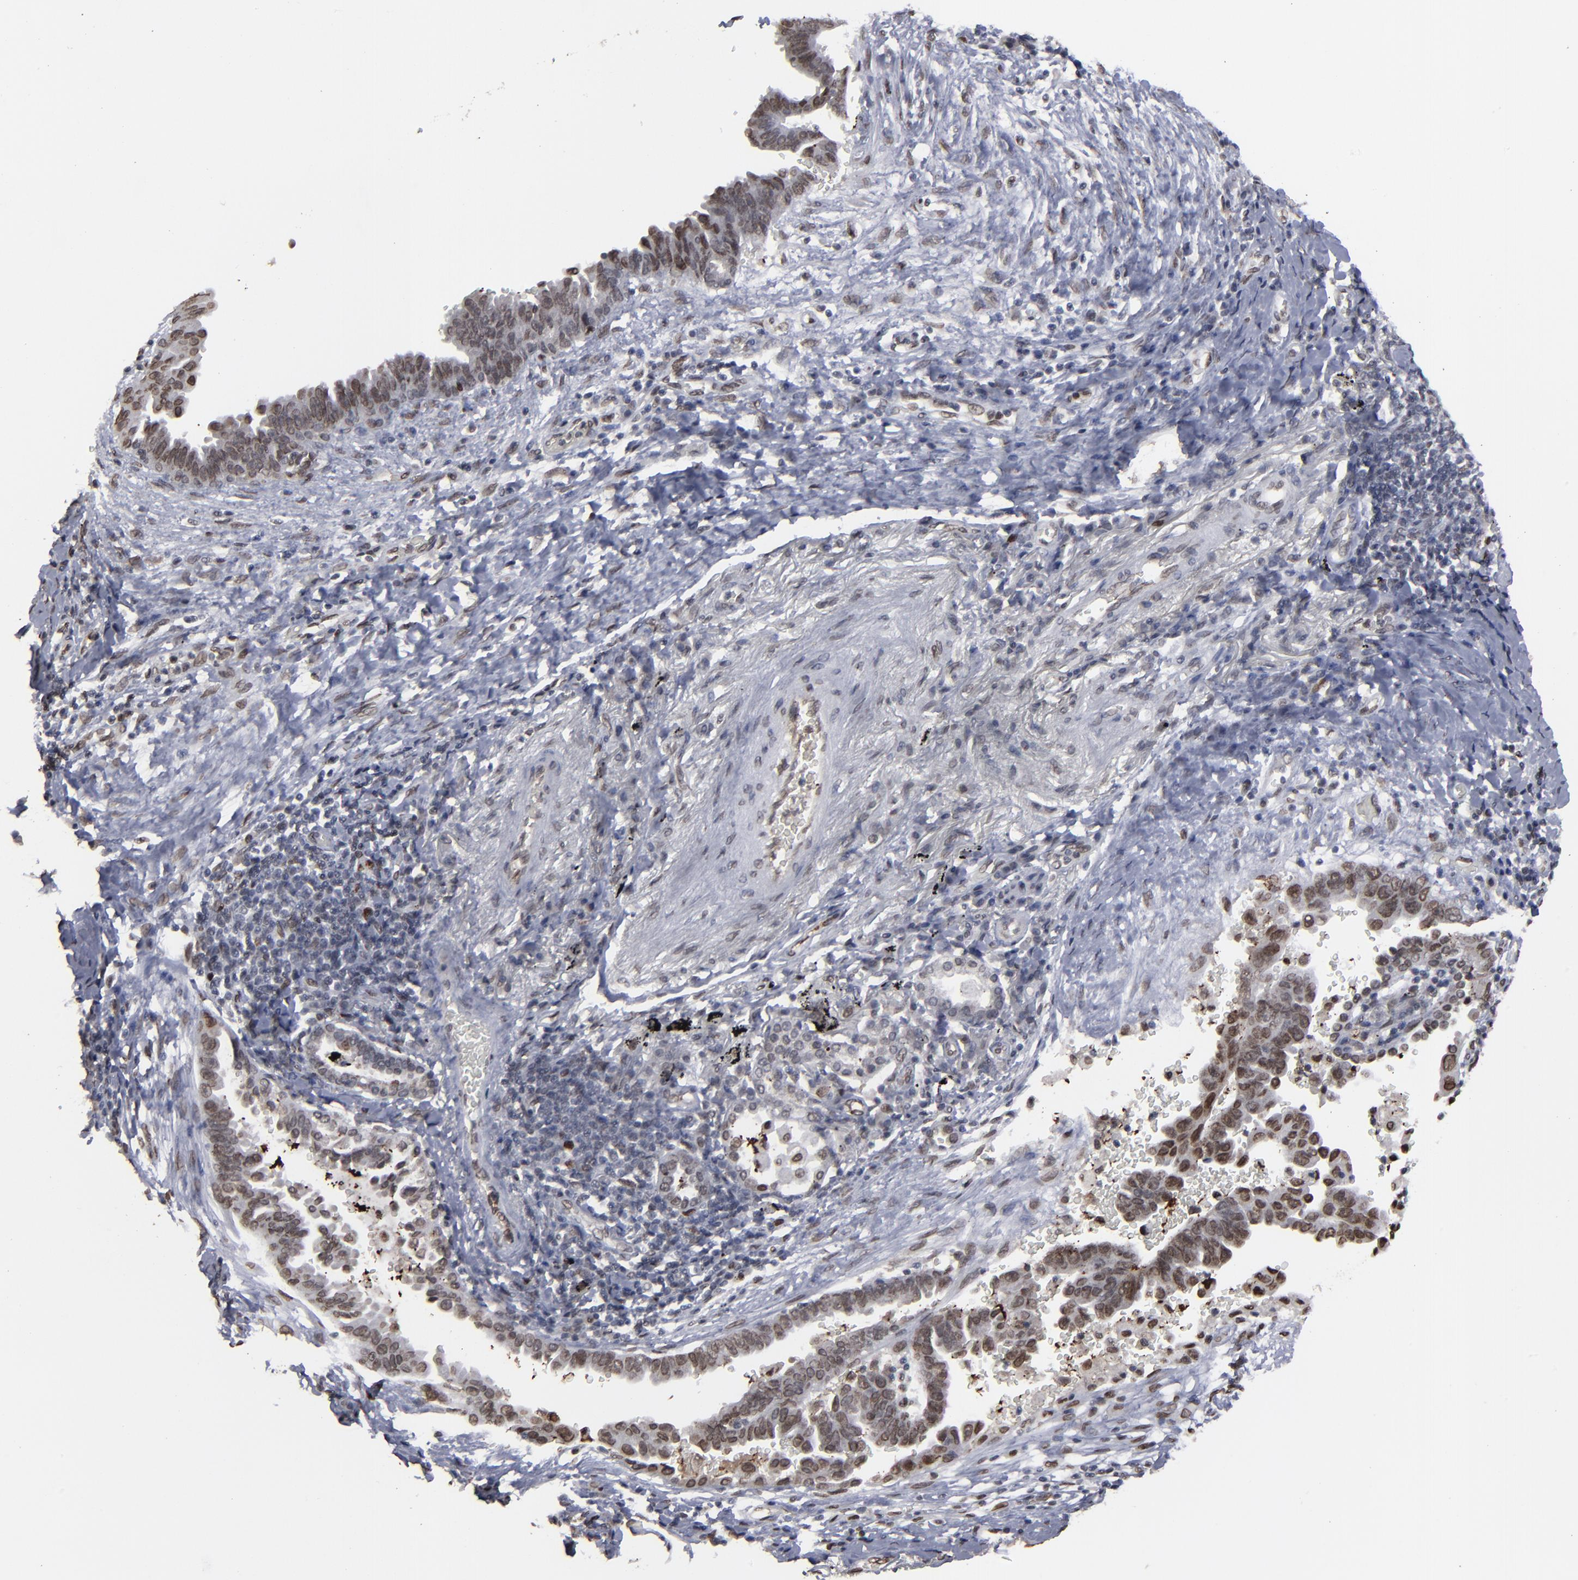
{"staining": {"intensity": "moderate", "quantity": "25%-75%", "location": "nuclear"}, "tissue": "lung cancer", "cell_type": "Tumor cells", "image_type": "cancer", "snomed": [{"axis": "morphology", "description": "Adenocarcinoma, NOS"}, {"axis": "topography", "description": "Lung"}], "caption": "Tumor cells reveal medium levels of moderate nuclear expression in about 25%-75% of cells in human lung cancer.", "gene": "BAZ1A", "patient": {"sex": "female", "age": 64}}